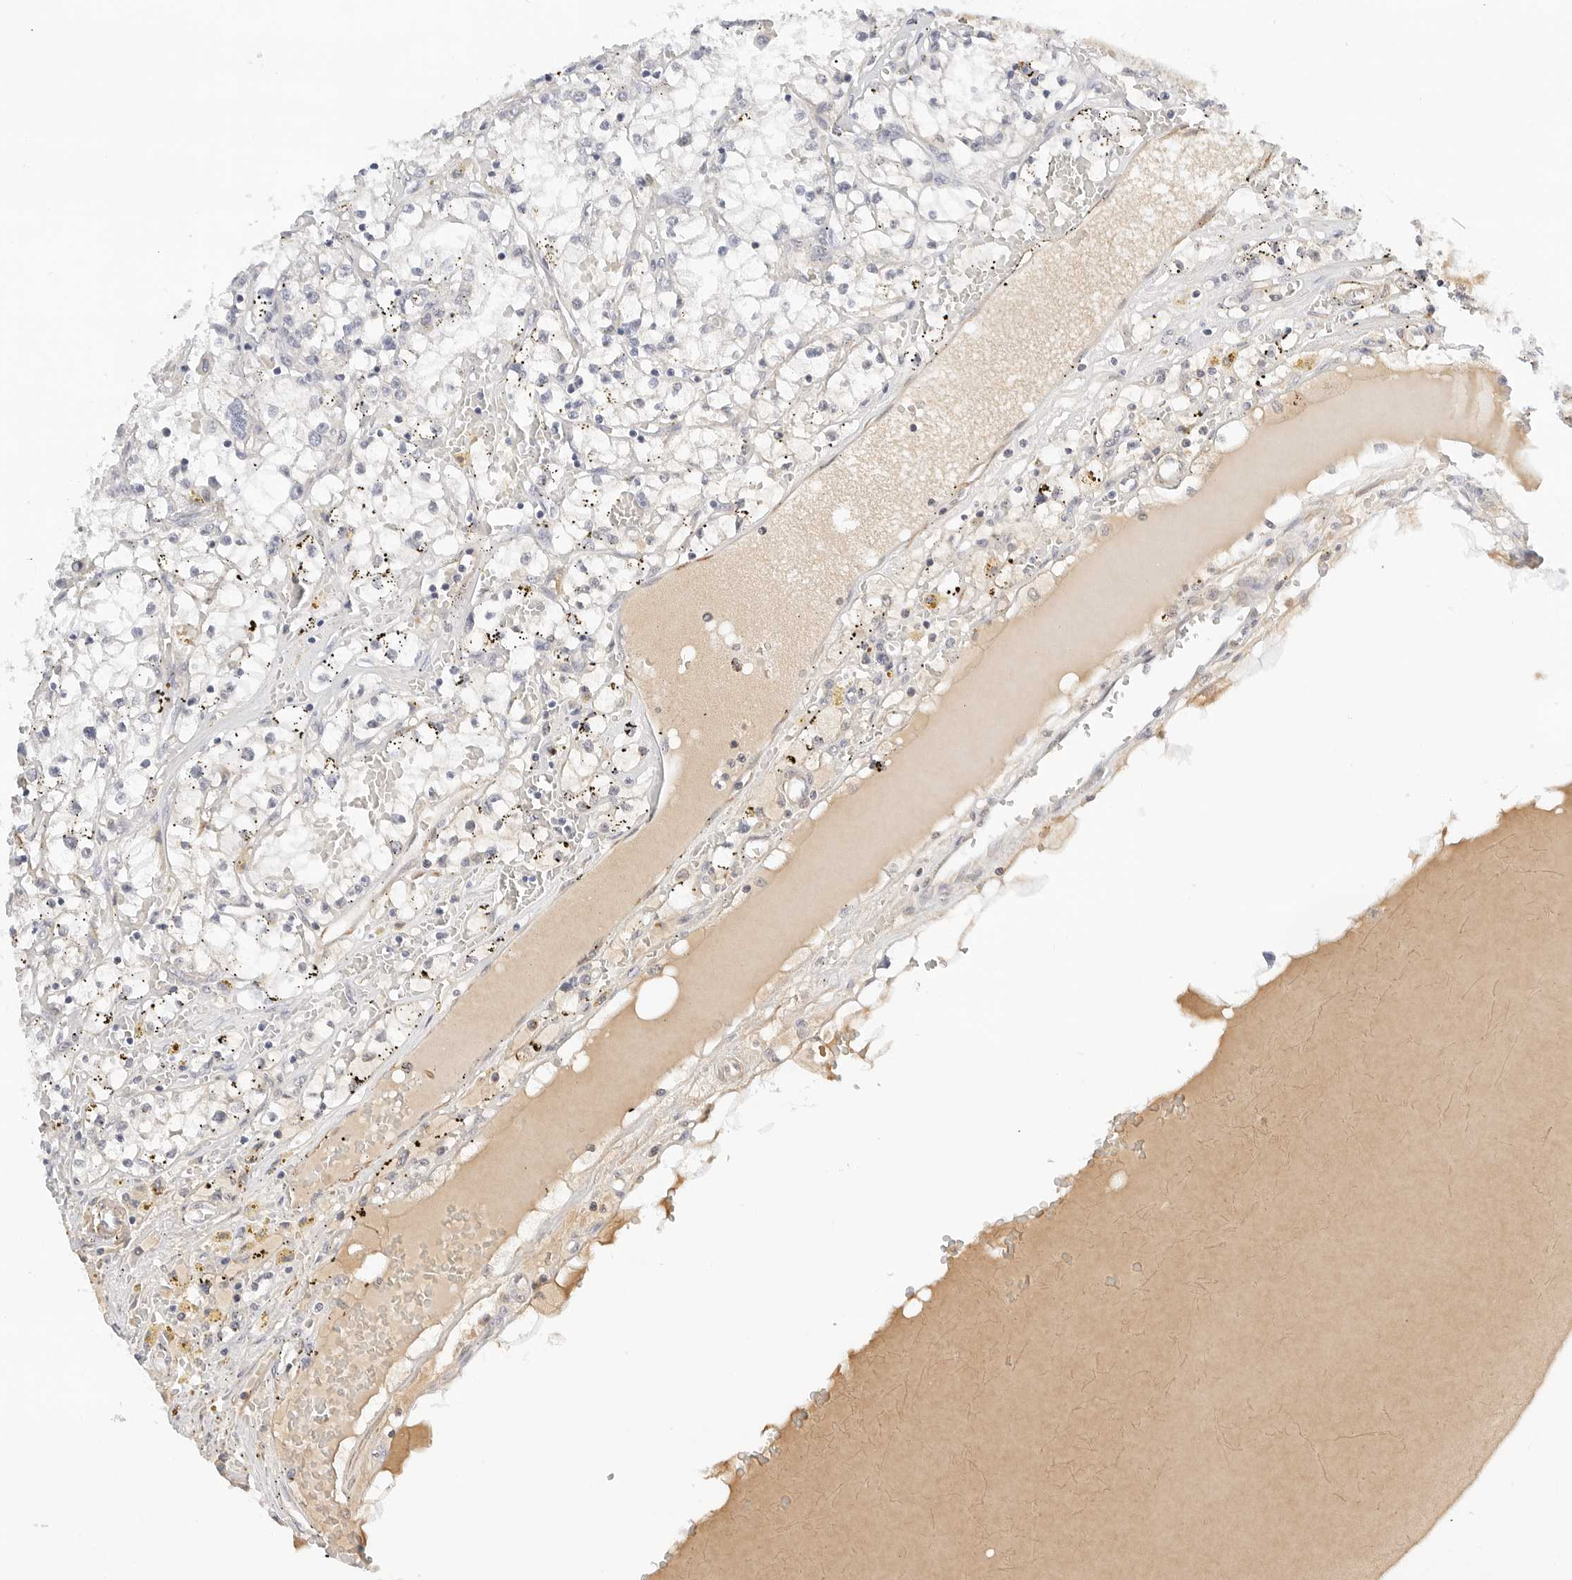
{"staining": {"intensity": "negative", "quantity": "none", "location": "none"}, "tissue": "renal cancer", "cell_type": "Tumor cells", "image_type": "cancer", "snomed": [{"axis": "morphology", "description": "Adenocarcinoma, NOS"}, {"axis": "topography", "description": "Kidney"}], "caption": "An immunohistochemistry (IHC) photomicrograph of adenocarcinoma (renal) is shown. There is no staining in tumor cells of adenocarcinoma (renal).", "gene": "PKDCC", "patient": {"sex": "male", "age": 56}}